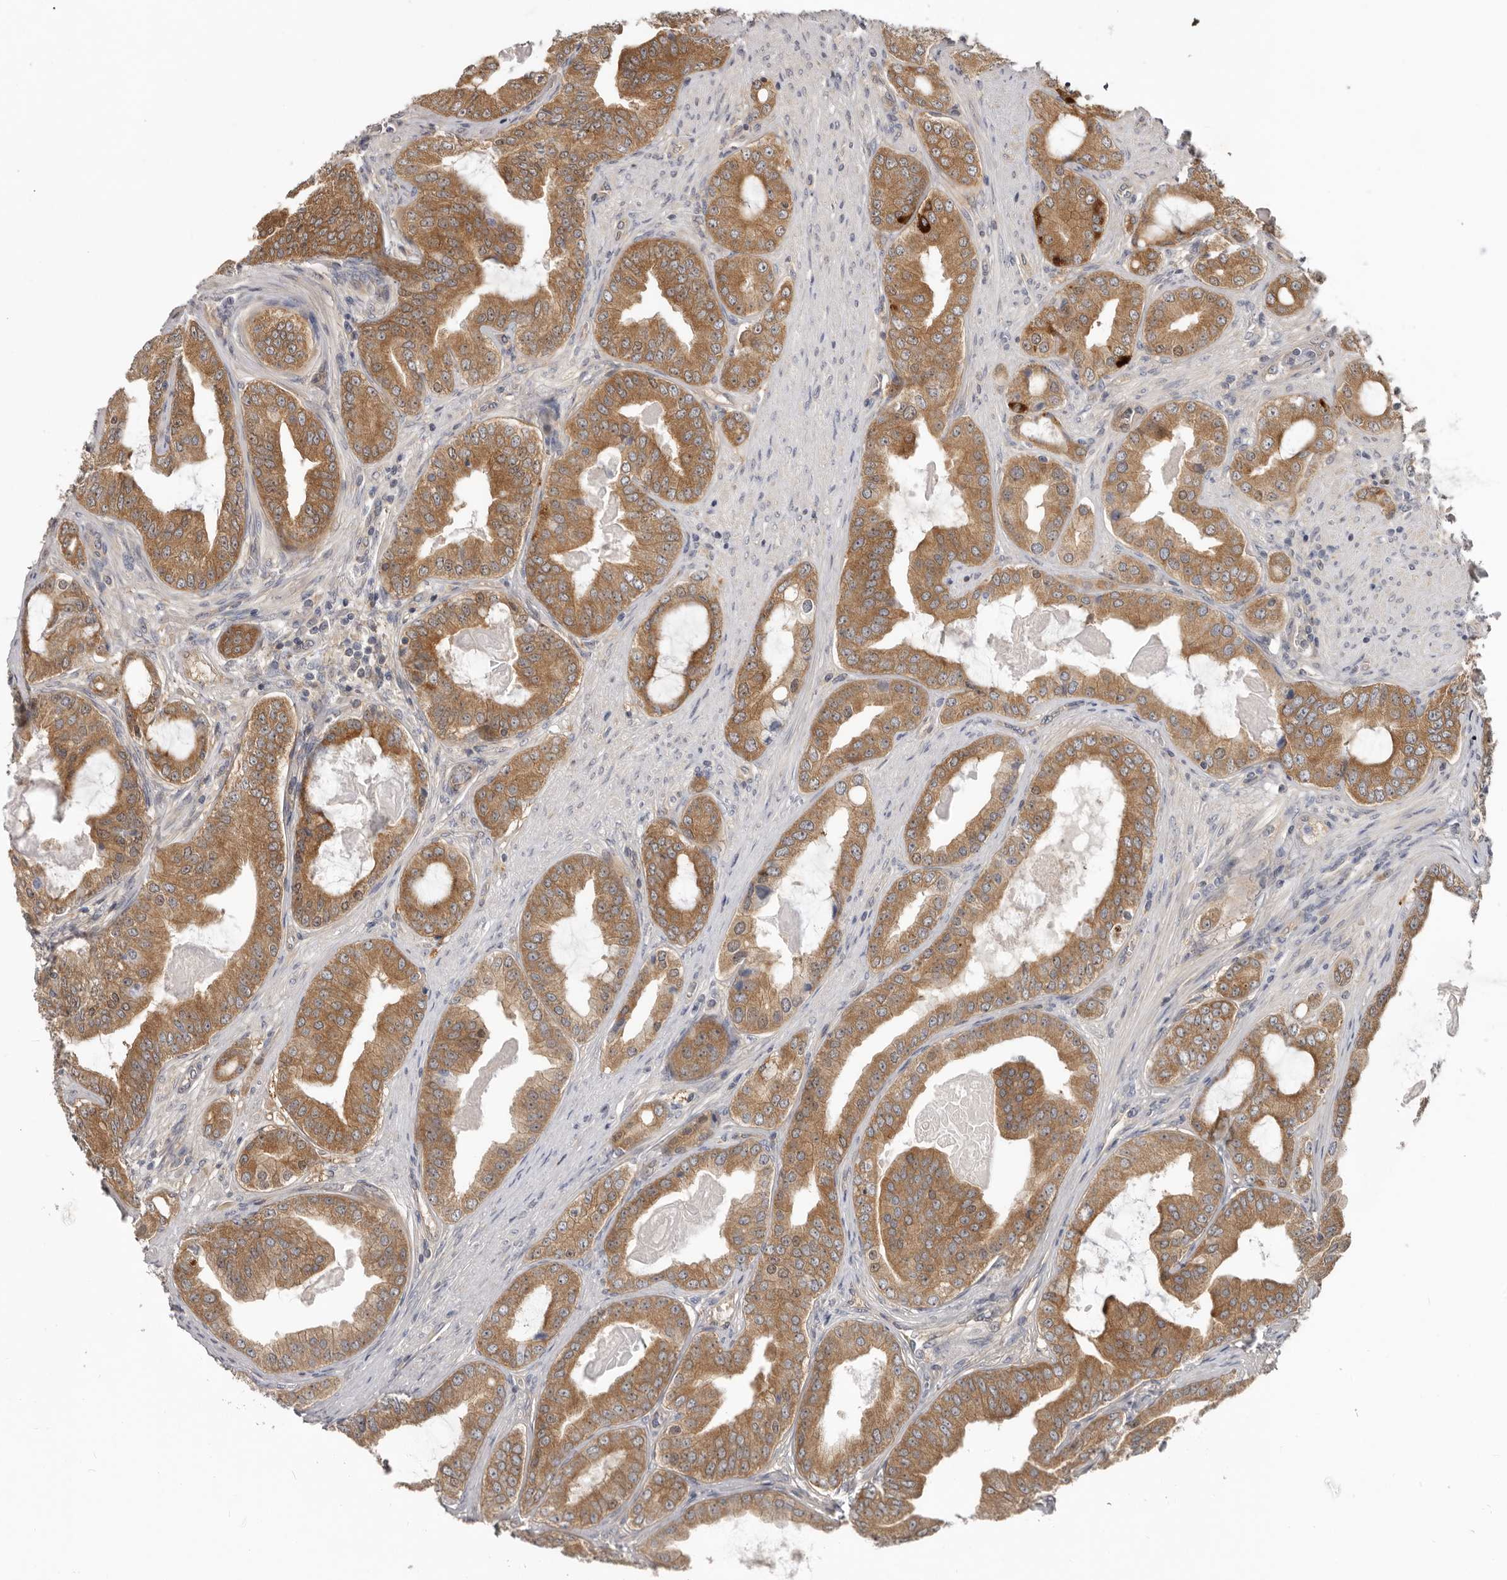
{"staining": {"intensity": "moderate", "quantity": ">75%", "location": "cytoplasmic/membranous"}, "tissue": "prostate cancer", "cell_type": "Tumor cells", "image_type": "cancer", "snomed": [{"axis": "morphology", "description": "Adenocarcinoma, High grade"}, {"axis": "topography", "description": "Prostate"}], "caption": "Immunohistochemical staining of prostate cancer (adenocarcinoma (high-grade)) displays moderate cytoplasmic/membranous protein expression in approximately >75% of tumor cells.", "gene": "BAD", "patient": {"sex": "male", "age": 60}}